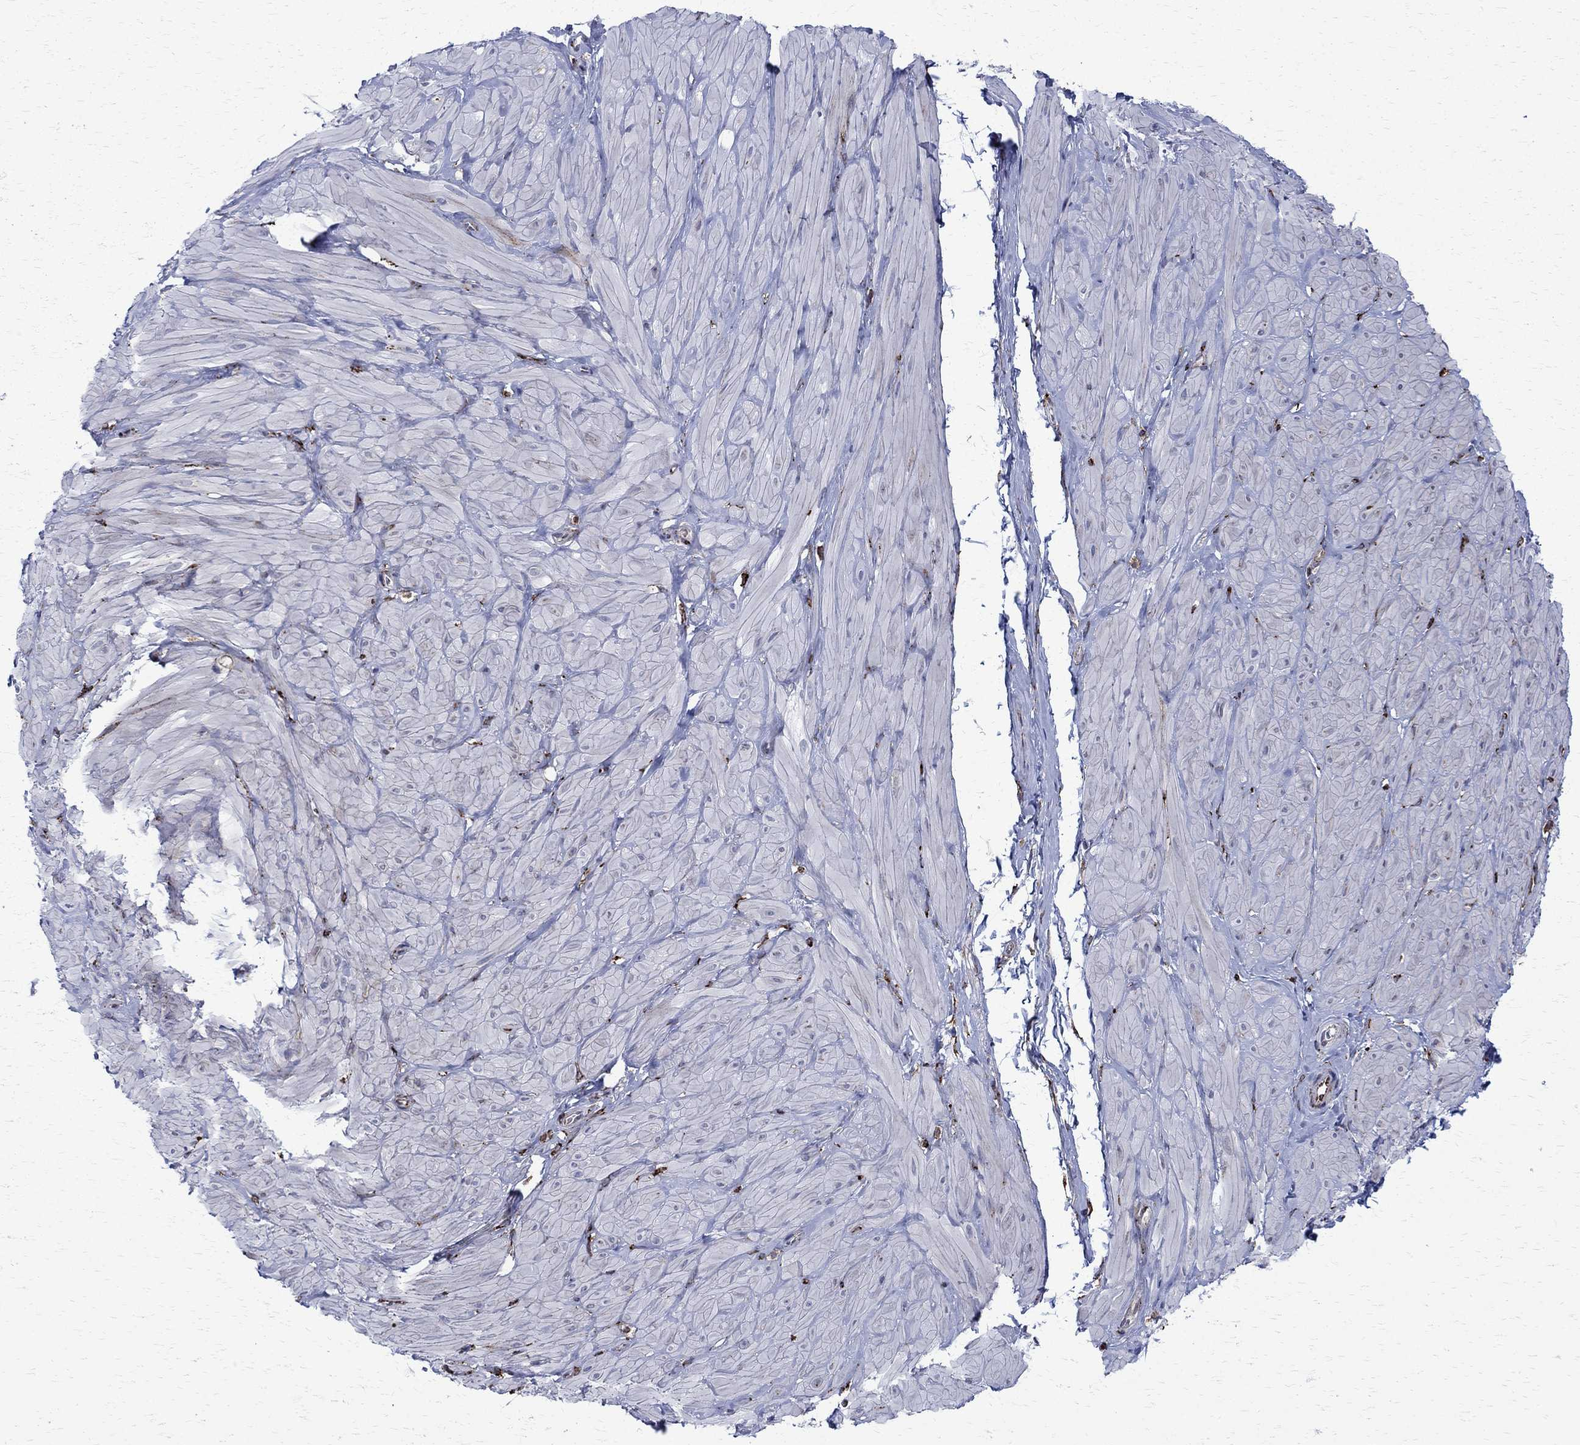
{"staining": {"intensity": "negative", "quantity": "none", "location": "none"}, "tissue": "adipose tissue", "cell_type": "Adipocytes", "image_type": "normal", "snomed": [{"axis": "morphology", "description": "Normal tissue, NOS"}, {"axis": "topography", "description": "Smooth muscle"}, {"axis": "topography", "description": "Peripheral nerve tissue"}], "caption": "Immunohistochemistry (IHC) image of unremarkable human adipose tissue stained for a protein (brown), which demonstrates no positivity in adipocytes. (DAB (3,3'-diaminobenzidine) immunohistochemistry (IHC) visualized using brightfield microscopy, high magnification).", "gene": "CAB39L", "patient": {"sex": "male", "age": 22}}